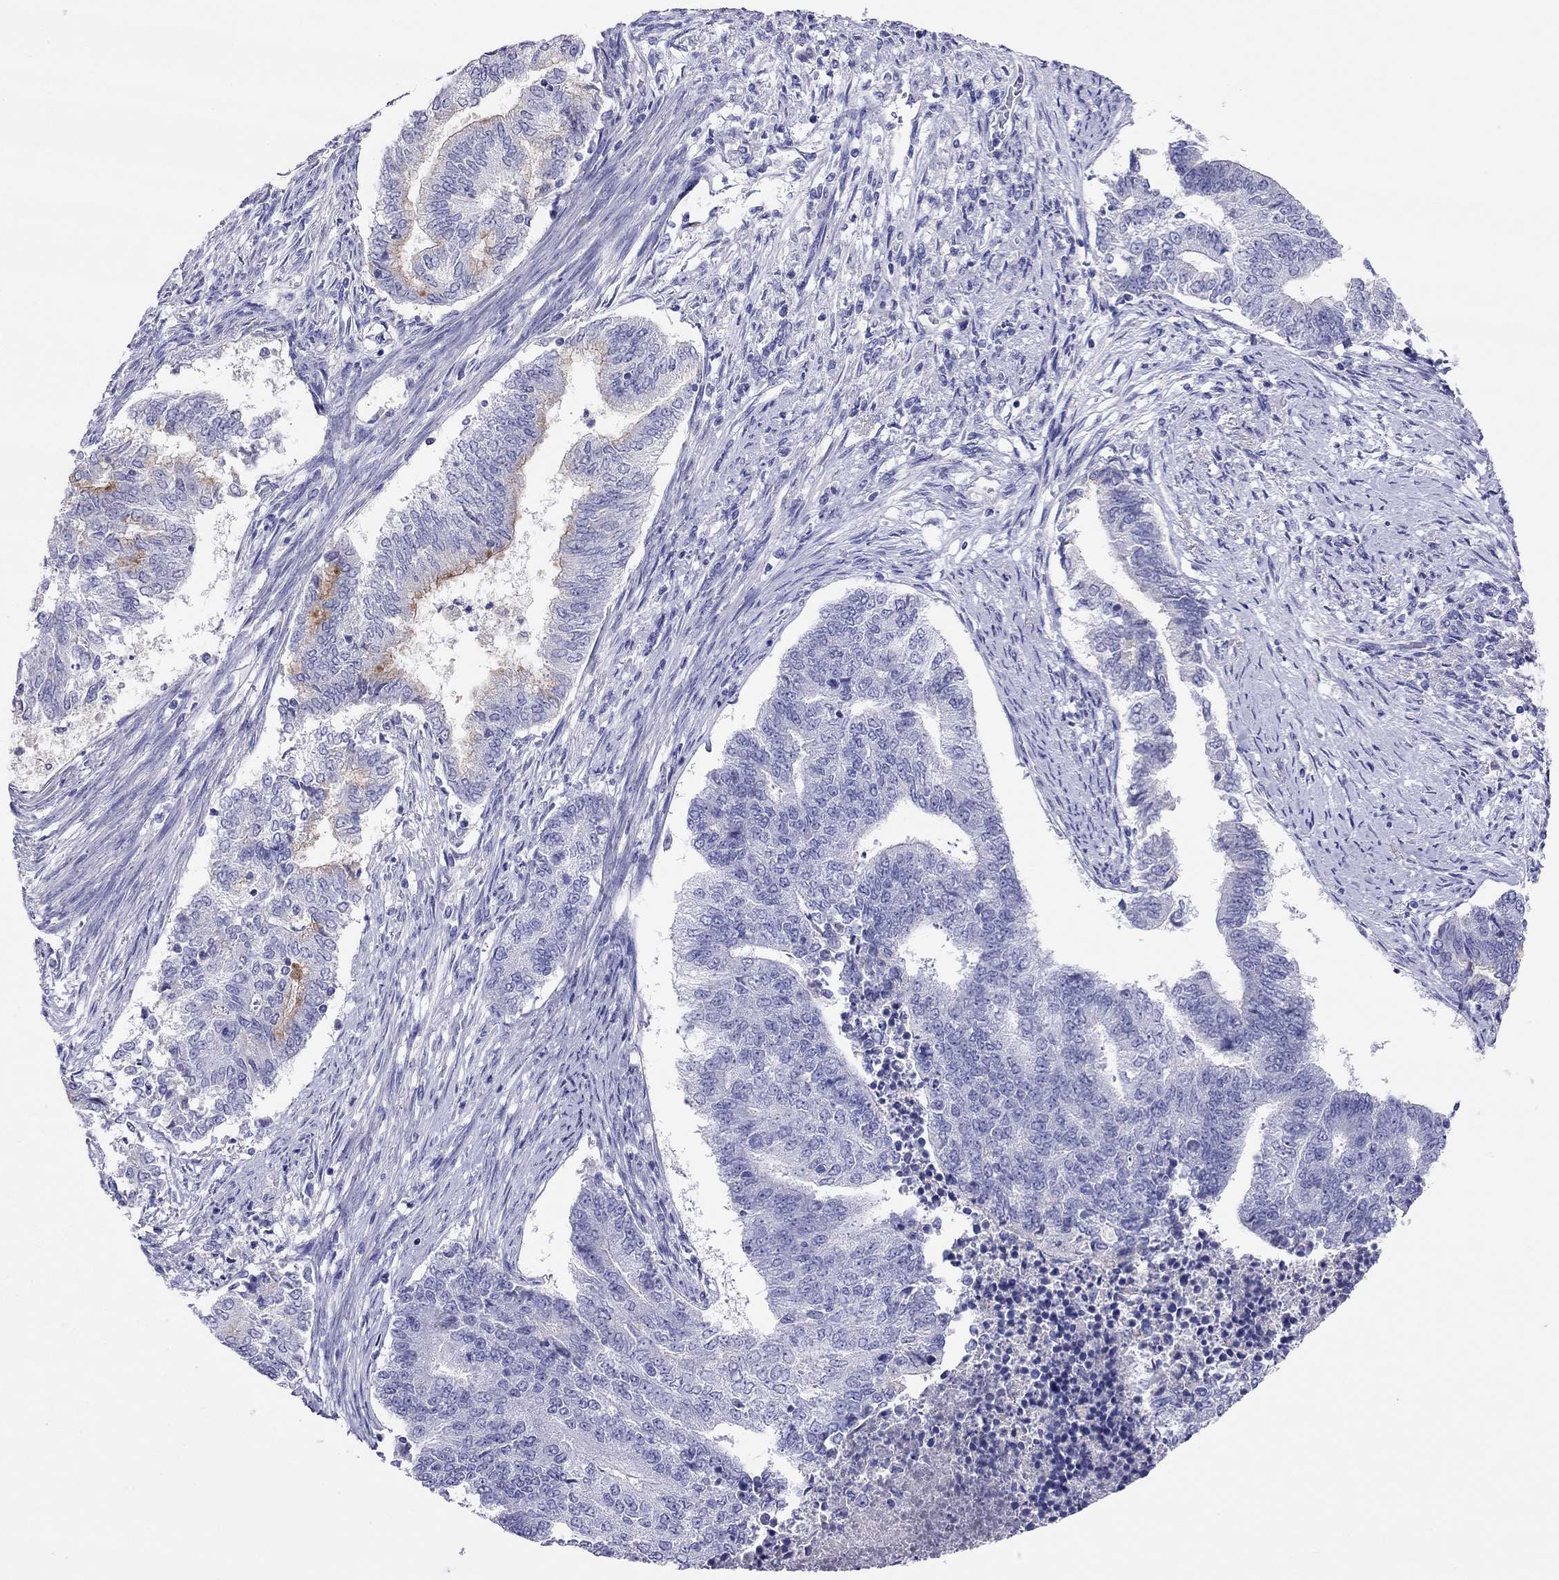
{"staining": {"intensity": "negative", "quantity": "none", "location": "none"}, "tissue": "endometrial cancer", "cell_type": "Tumor cells", "image_type": "cancer", "snomed": [{"axis": "morphology", "description": "Adenocarcinoma, NOS"}, {"axis": "topography", "description": "Endometrium"}], "caption": "A high-resolution image shows IHC staining of endometrial adenocarcinoma, which displays no significant expression in tumor cells.", "gene": "CAPNS2", "patient": {"sex": "female", "age": 65}}